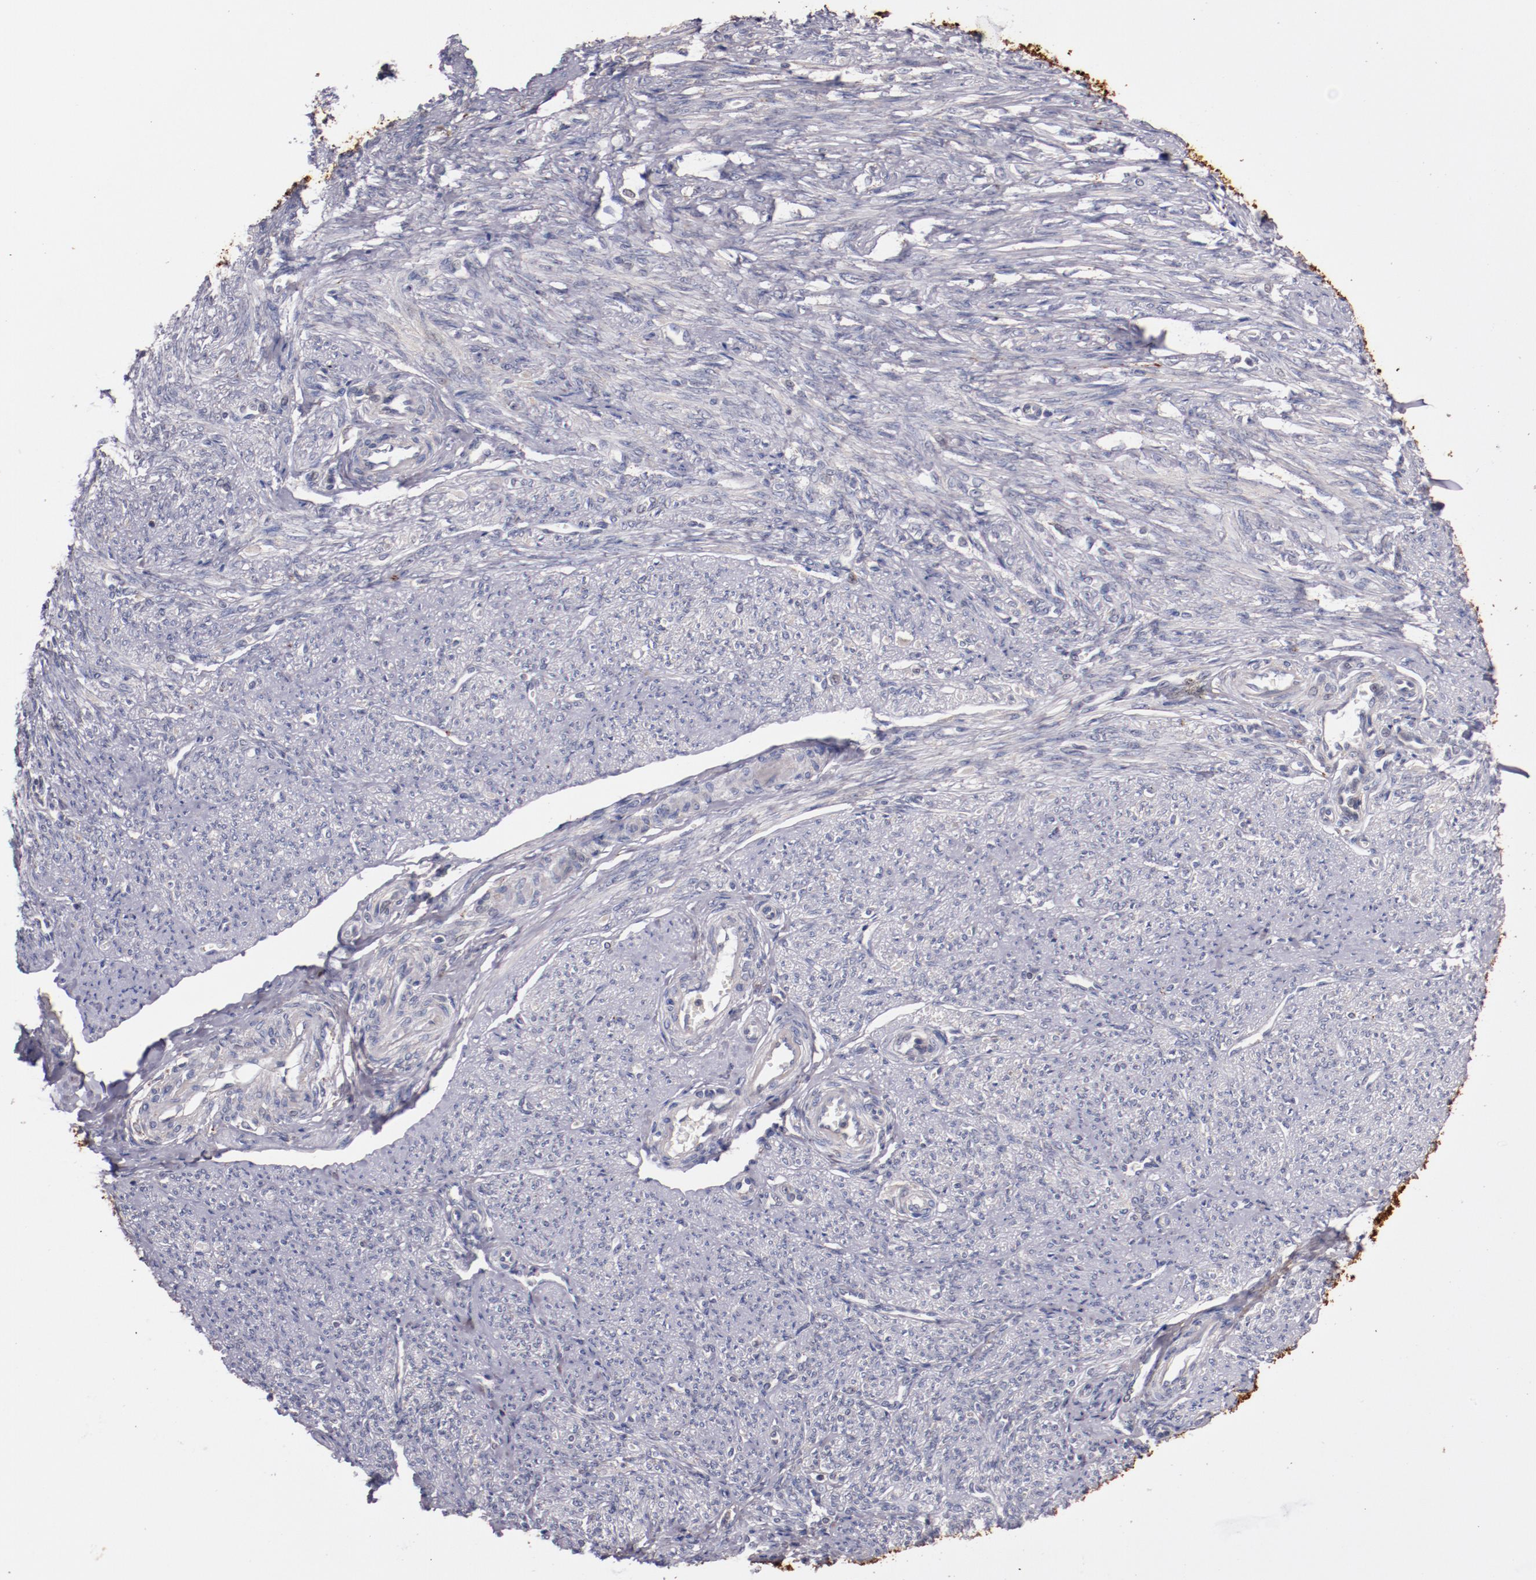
{"staining": {"intensity": "negative", "quantity": "none", "location": "none"}, "tissue": "smooth muscle", "cell_type": "Smooth muscle cells", "image_type": "normal", "snomed": [{"axis": "morphology", "description": "Normal tissue, NOS"}, {"axis": "topography", "description": "Smooth muscle"}], "caption": "Immunohistochemical staining of unremarkable smooth muscle displays no significant staining in smooth muscle cells.", "gene": "SYP", "patient": {"sex": "female", "age": 65}}